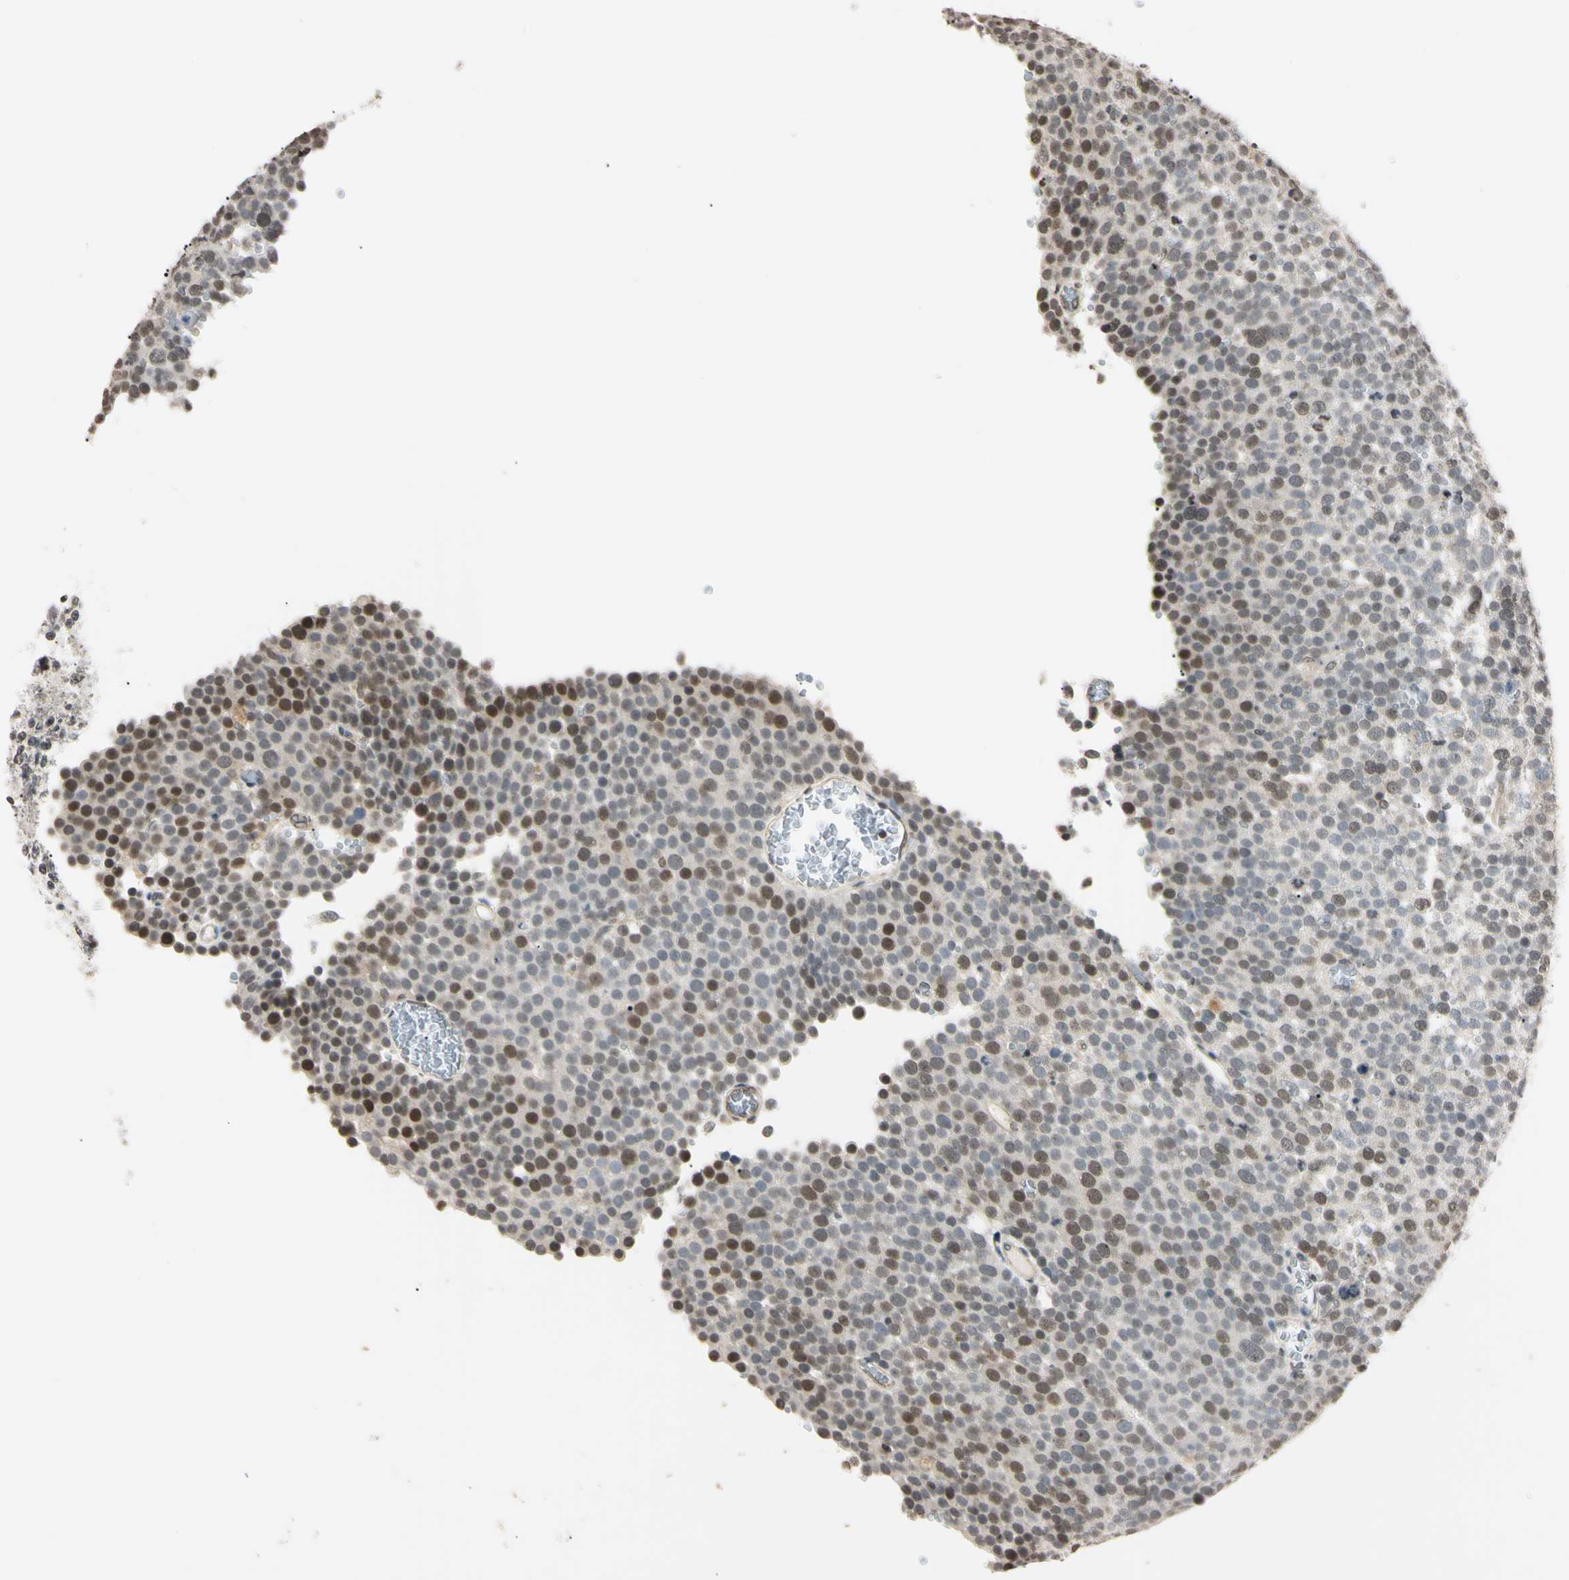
{"staining": {"intensity": "weak", "quantity": "25%-75%", "location": "nuclear"}, "tissue": "testis cancer", "cell_type": "Tumor cells", "image_type": "cancer", "snomed": [{"axis": "morphology", "description": "Seminoma, NOS"}, {"axis": "topography", "description": "Testis"}], "caption": "The immunohistochemical stain highlights weak nuclear staining in tumor cells of seminoma (testis) tissue.", "gene": "CDC45", "patient": {"sex": "male", "age": 71}}